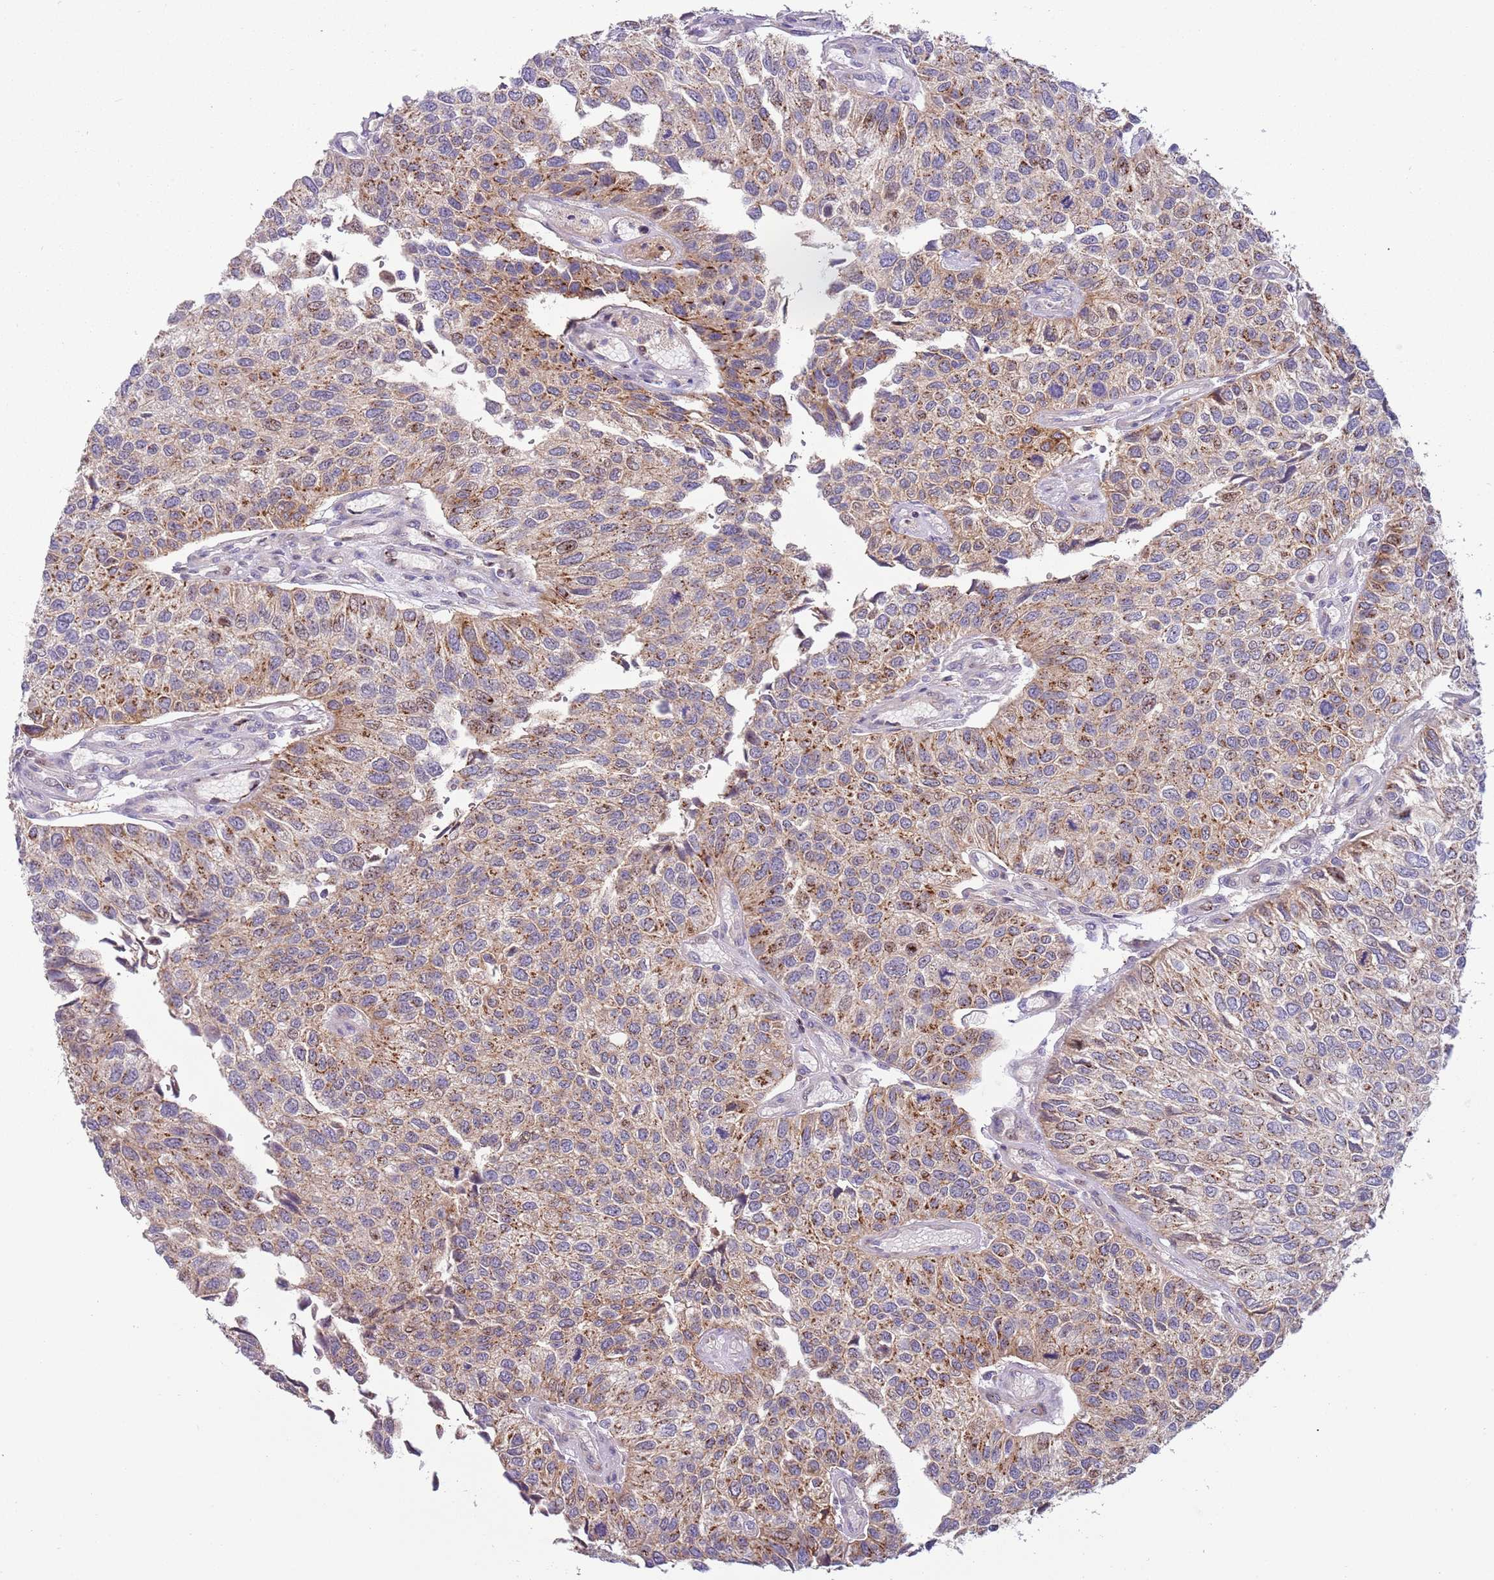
{"staining": {"intensity": "moderate", "quantity": ">75%", "location": "cytoplasmic/membranous"}, "tissue": "urothelial cancer", "cell_type": "Tumor cells", "image_type": "cancer", "snomed": [{"axis": "morphology", "description": "Urothelial carcinoma, NOS"}, {"axis": "topography", "description": "Urinary bladder"}], "caption": "Urothelial cancer tissue demonstrates moderate cytoplasmic/membranous expression in about >75% of tumor cells (DAB (3,3'-diaminobenzidine) IHC, brown staining for protein, blue staining for nuclei).", "gene": "ITGB6", "patient": {"sex": "male", "age": 55}}